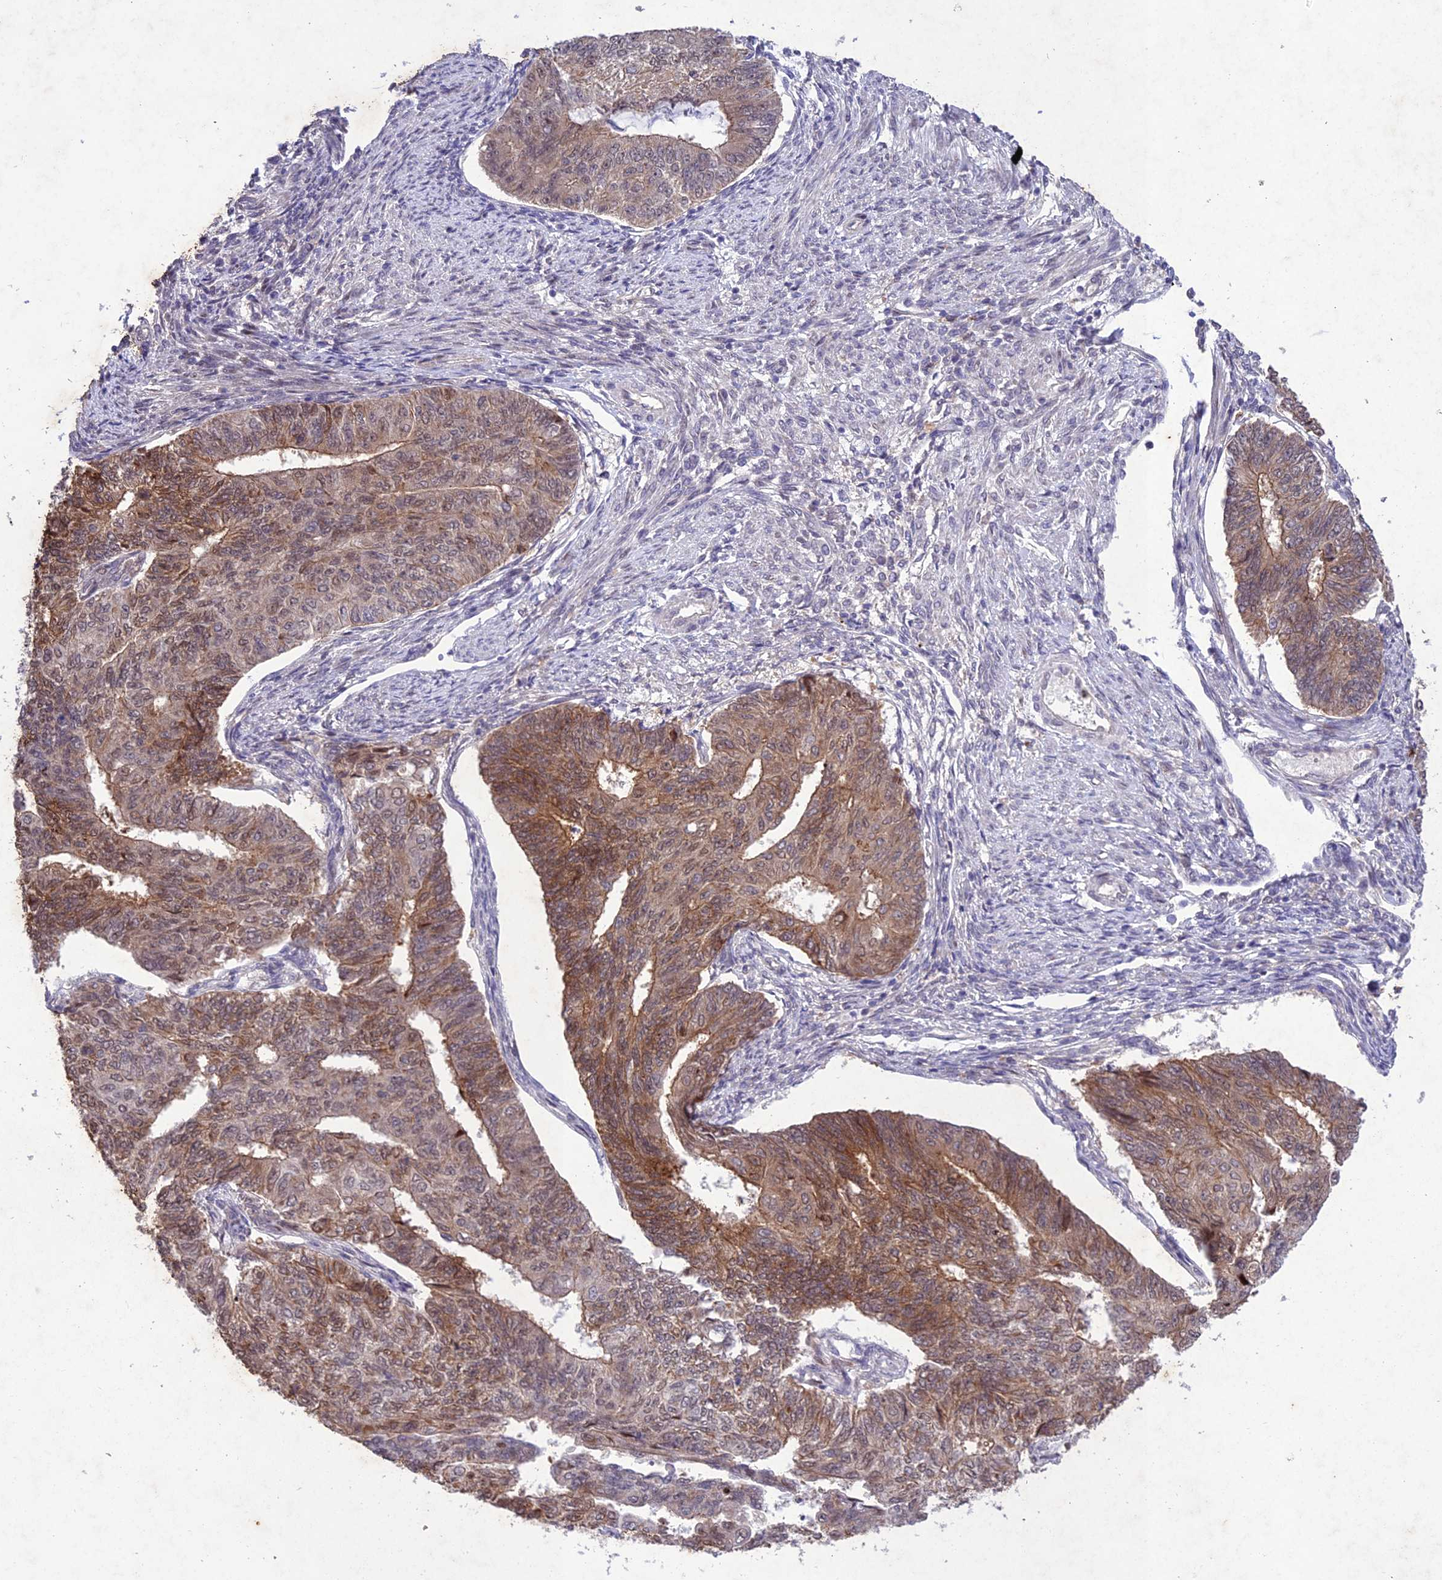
{"staining": {"intensity": "moderate", "quantity": ">75%", "location": "cytoplasmic/membranous,nuclear"}, "tissue": "endometrial cancer", "cell_type": "Tumor cells", "image_type": "cancer", "snomed": [{"axis": "morphology", "description": "Adenocarcinoma, NOS"}, {"axis": "topography", "description": "Endometrium"}], "caption": "An immunohistochemistry (IHC) image of neoplastic tissue is shown. Protein staining in brown labels moderate cytoplasmic/membranous and nuclear positivity in adenocarcinoma (endometrial) within tumor cells. The staining was performed using DAB (3,3'-diaminobenzidine), with brown indicating positive protein expression. Nuclei are stained blue with hematoxylin.", "gene": "ANKRD52", "patient": {"sex": "female", "age": 32}}